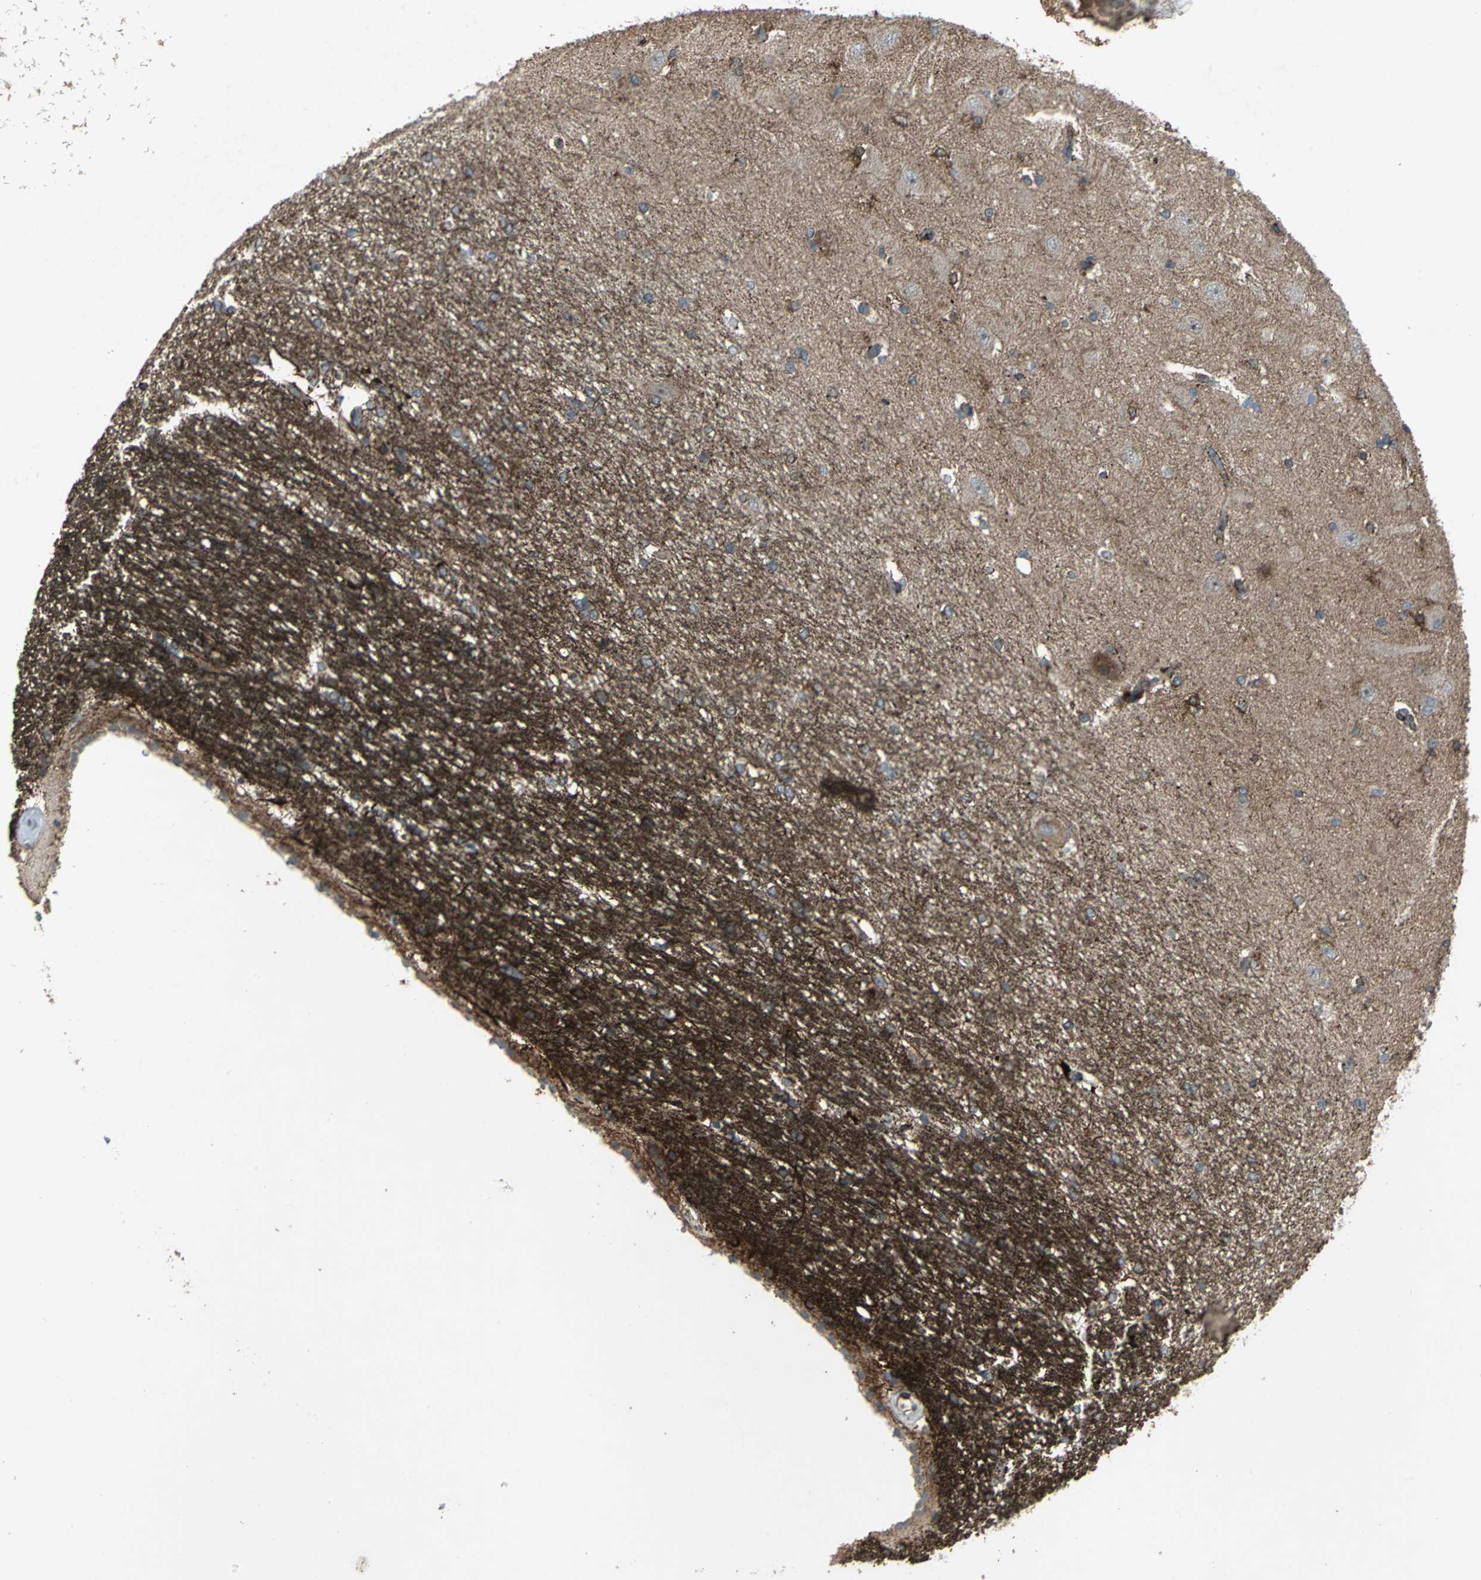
{"staining": {"intensity": "moderate", "quantity": "<25%", "location": "cytoplasmic/membranous"}, "tissue": "hippocampus", "cell_type": "Glial cells", "image_type": "normal", "snomed": [{"axis": "morphology", "description": "Normal tissue, NOS"}, {"axis": "topography", "description": "Hippocampus"}], "caption": "IHC staining of benign hippocampus, which exhibits low levels of moderate cytoplasmic/membranous expression in about <25% of glial cells indicating moderate cytoplasmic/membranous protein expression. The staining was performed using DAB (3,3'-diaminobenzidine) (brown) for protein detection and nuclei were counterstained in hematoxylin (blue).", "gene": "SEPTIN4", "patient": {"sex": "female", "age": 19}}